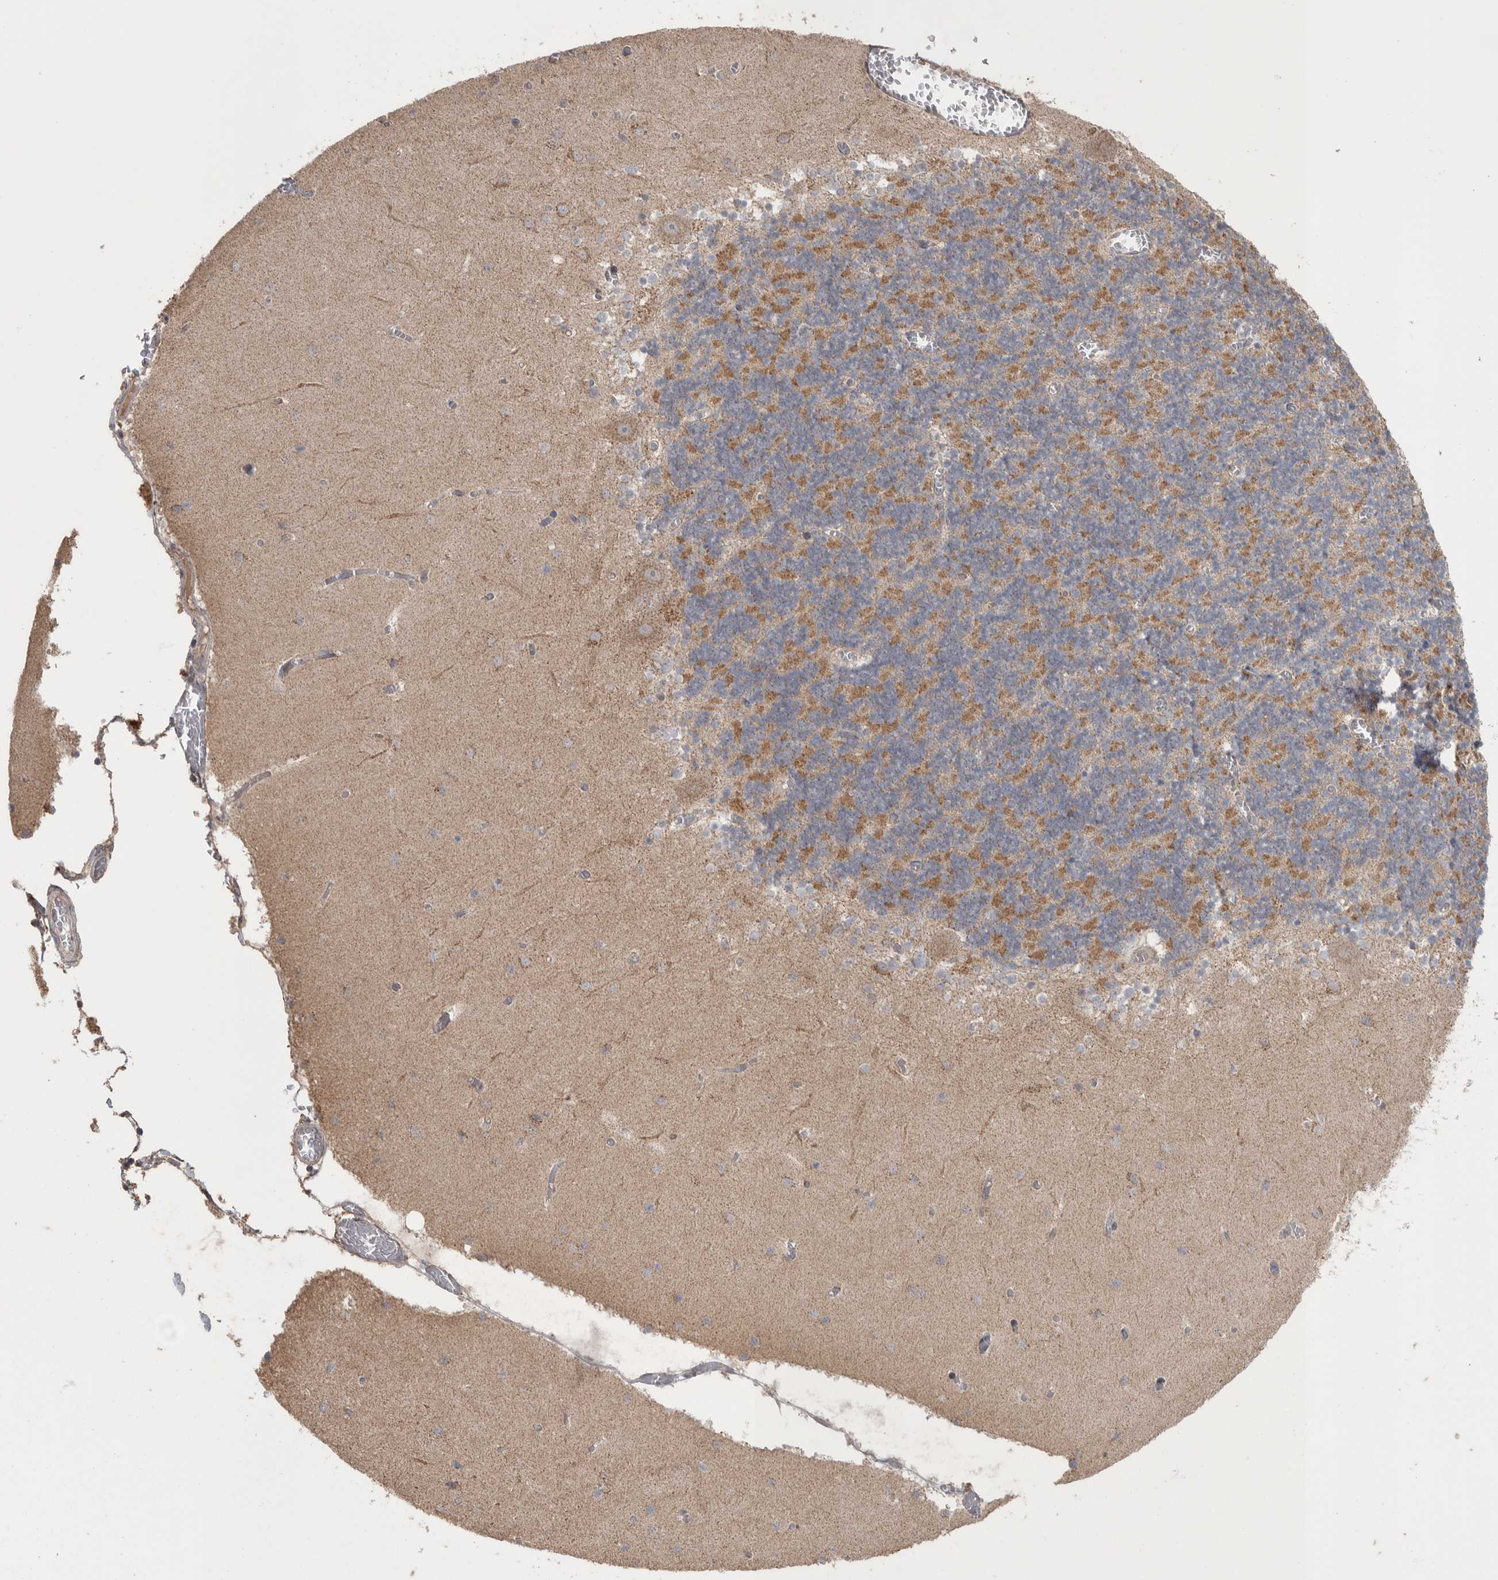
{"staining": {"intensity": "moderate", "quantity": "25%-75%", "location": "cytoplasmic/membranous"}, "tissue": "cerebellum", "cell_type": "Cells in granular layer", "image_type": "normal", "snomed": [{"axis": "morphology", "description": "Normal tissue, NOS"}, {"axis": "topography", "description": "Cerebellum"}], "caption": "Cerebellum was stained to show a protein in brown. There is medium levels of moderate cytoplasmic/membranous expression in about 25%-75% of cells in granular layer.", "gene": "SCO1", "patient": {"sex": "female", "age": 28}}